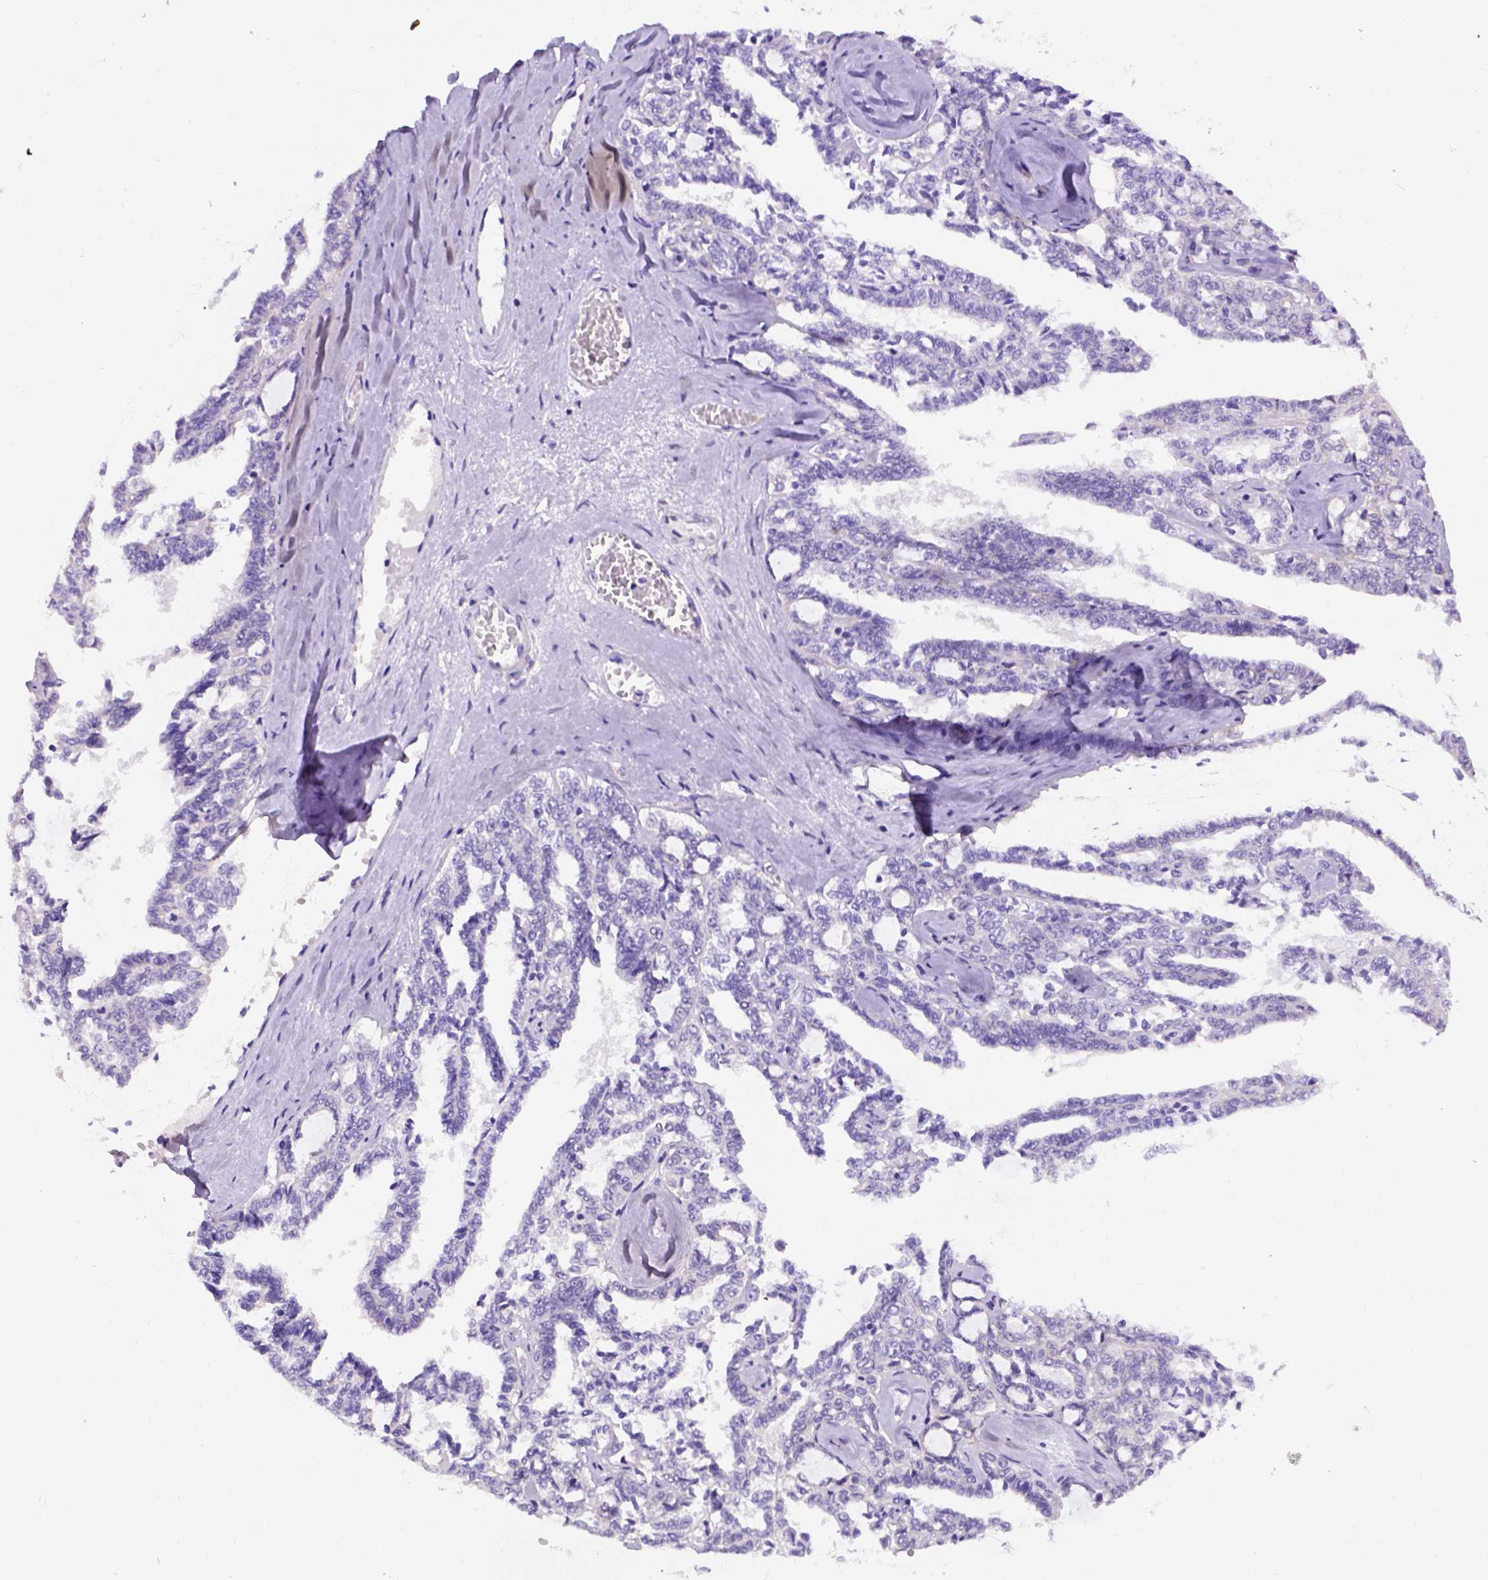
{"staining": {"intensity": "negative", "quantity": "none", "location": "none"}, "tissue": "ovarian cancer", "cell_type": "Tumor cells", "image_type": "cancer", "snomed": [{"axis": "morphology", "description": "Cystadenocarcinoma, serous, NOS"}, {"axis": "topography", "description": "Ovary"}], "caption": "A histopathology image of human ovarian cancer (serous cystadenocarcinoma) is negative for staining in tumor cells.", "gene": "EGFR", "patient": {"sex": "female", "age": 71}}